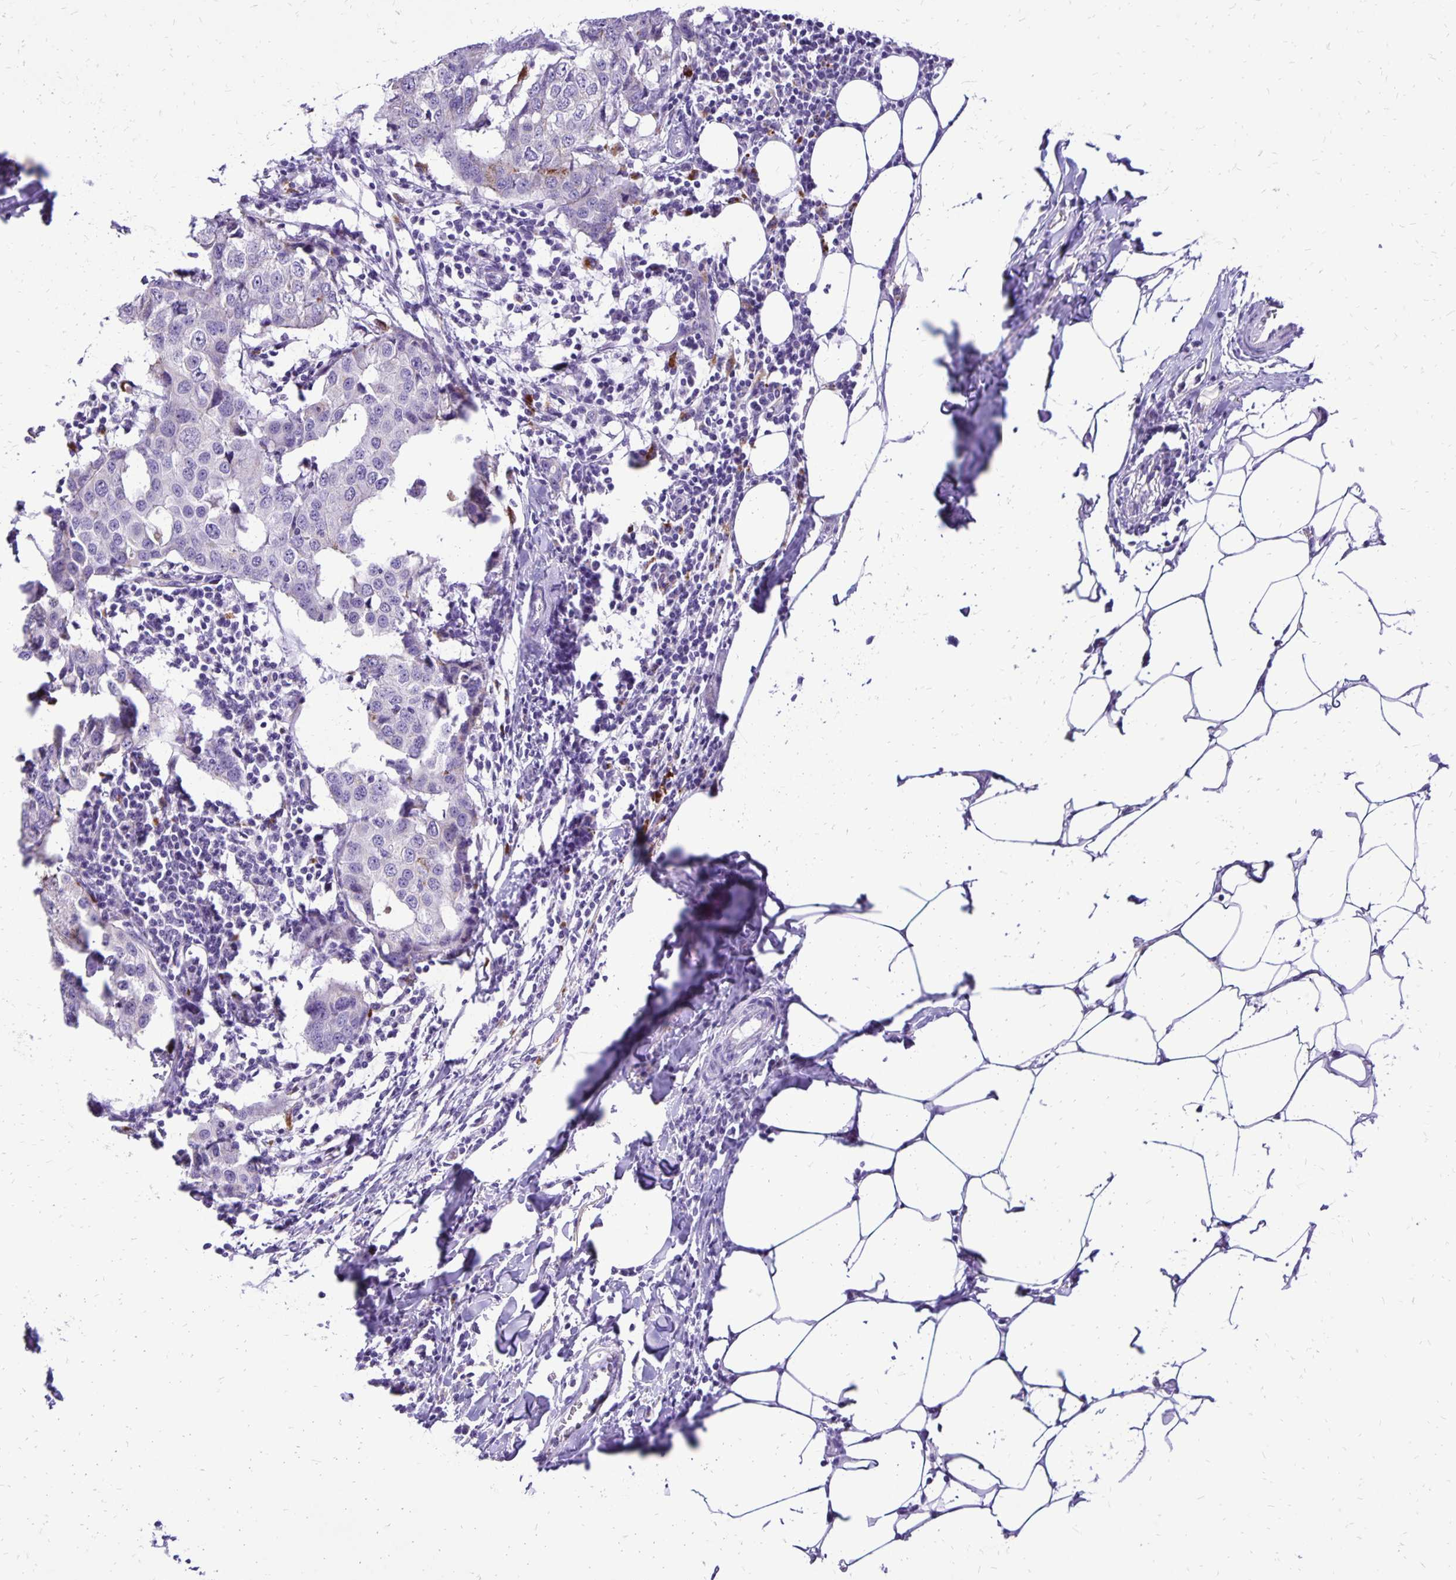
{"staining": {"intensity": "negative", "quantity": "none", "location": "none"}, "tissue": "breast cancer", "cell_type": "Tumor cells", "image_type": "cancer", "snomed": [{"axis": "morphology", "description": "Duct carcinoma"}, {"axis": "topography", "description": "Breast"}], "caption": "Immunohistochemical staining of breast cancer (intraductal carcinoma) exhibits no significant staining in tumor cells. (DAB (3,3'-diaminobenzidine) IHC visualized using brightfield microscopy, high magnification).", "gene": "EIF5A", "patient": {"sex": "female", "age": 27}}